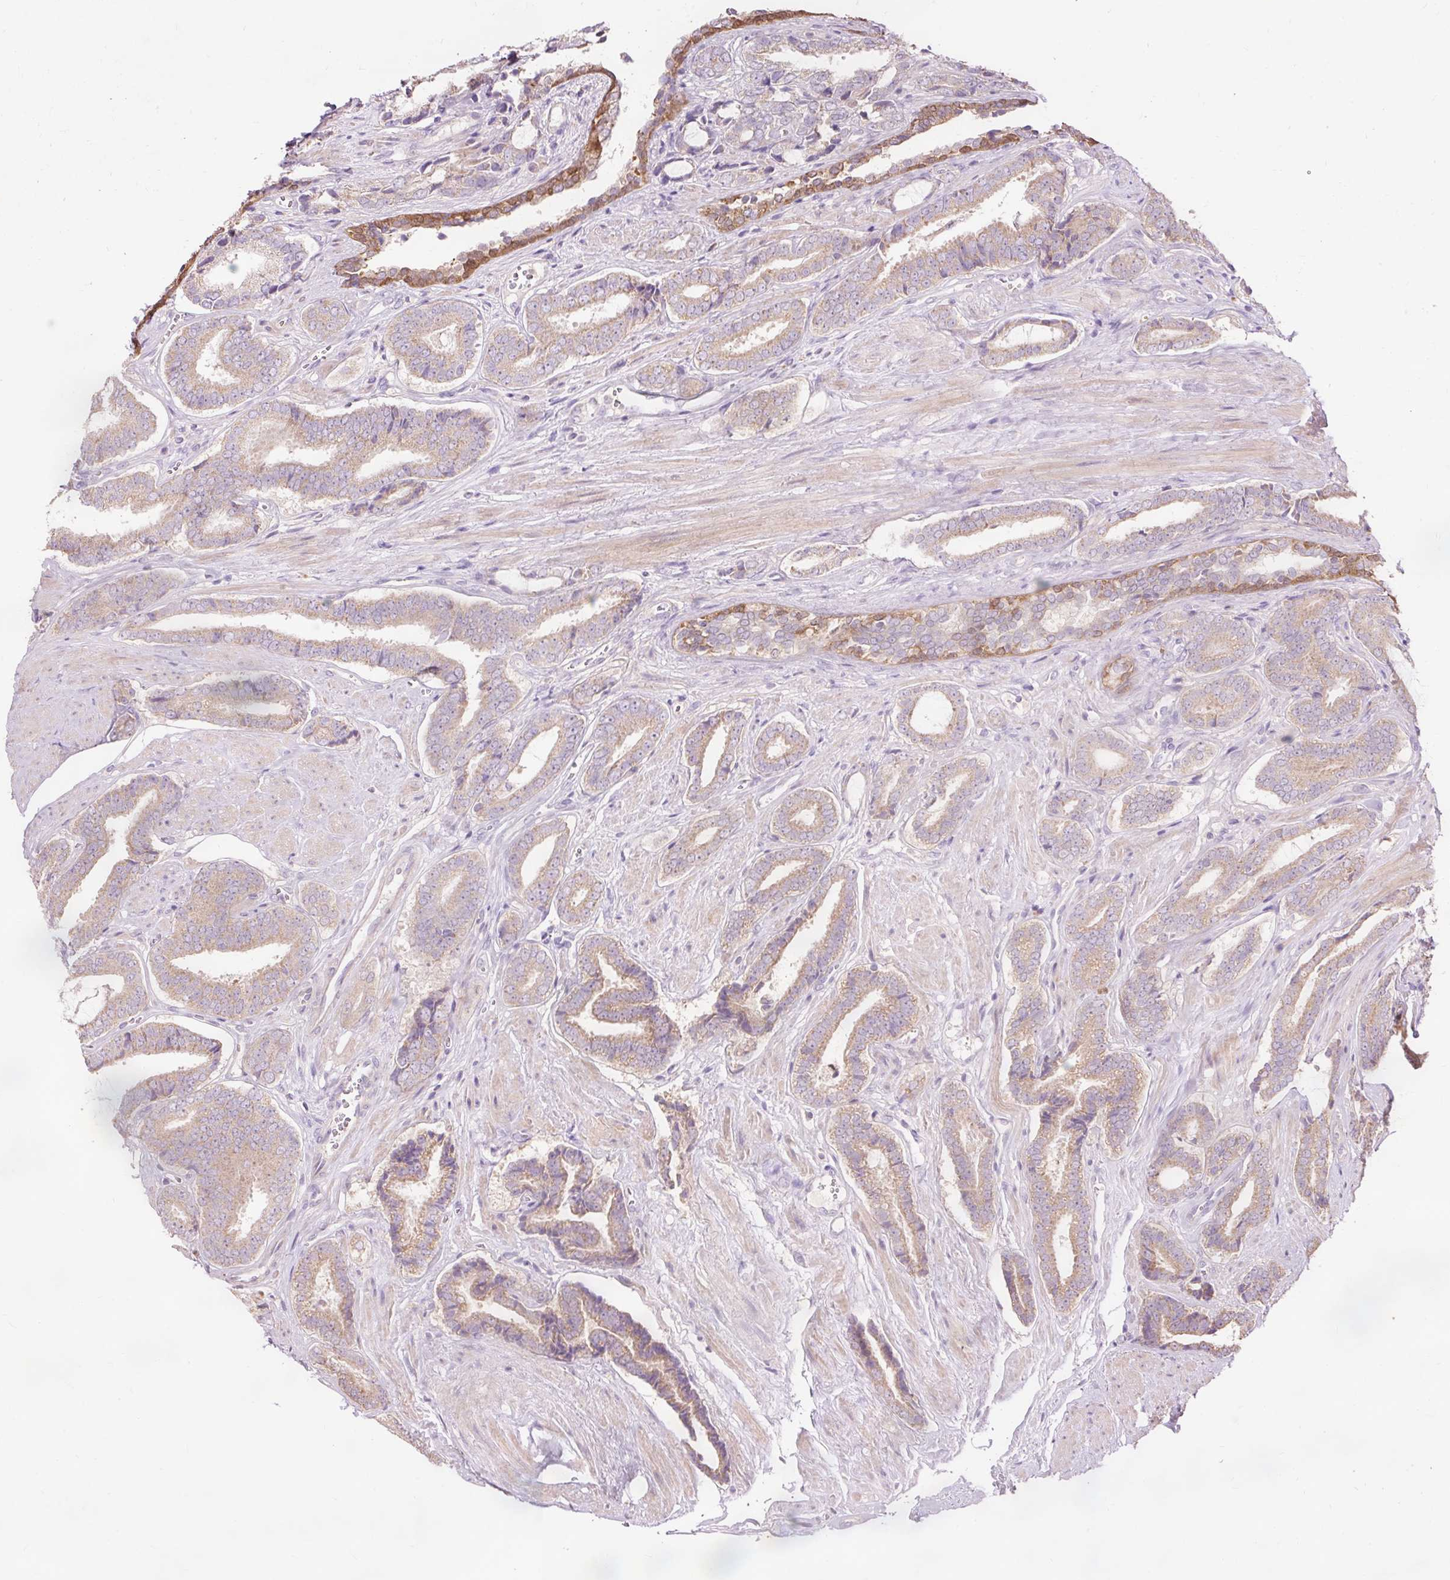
{"staining": {"intensity": "moderate", "quantity": "25%-75%", "location": "cytoplasmic/membranous"}, "tissue": "prostate cancer", "cell_type": "Tumor cells", "image_type": "cancer", "snomed": [{"axis": "morphology", "description": "Adenocarcinoma, NOS"}, {"axis": "topography", "description": "Prostate and seminal vesicle, NOS"}], "caption": "The histopathology image demonstrates a brown stain indicating the presence of a protein in the cytoplasmic/membranous of tumor cells in adenocarcinoma (prostate).", "gene": "PRDX5", "patient": {"sex": "male", "age": 76}}